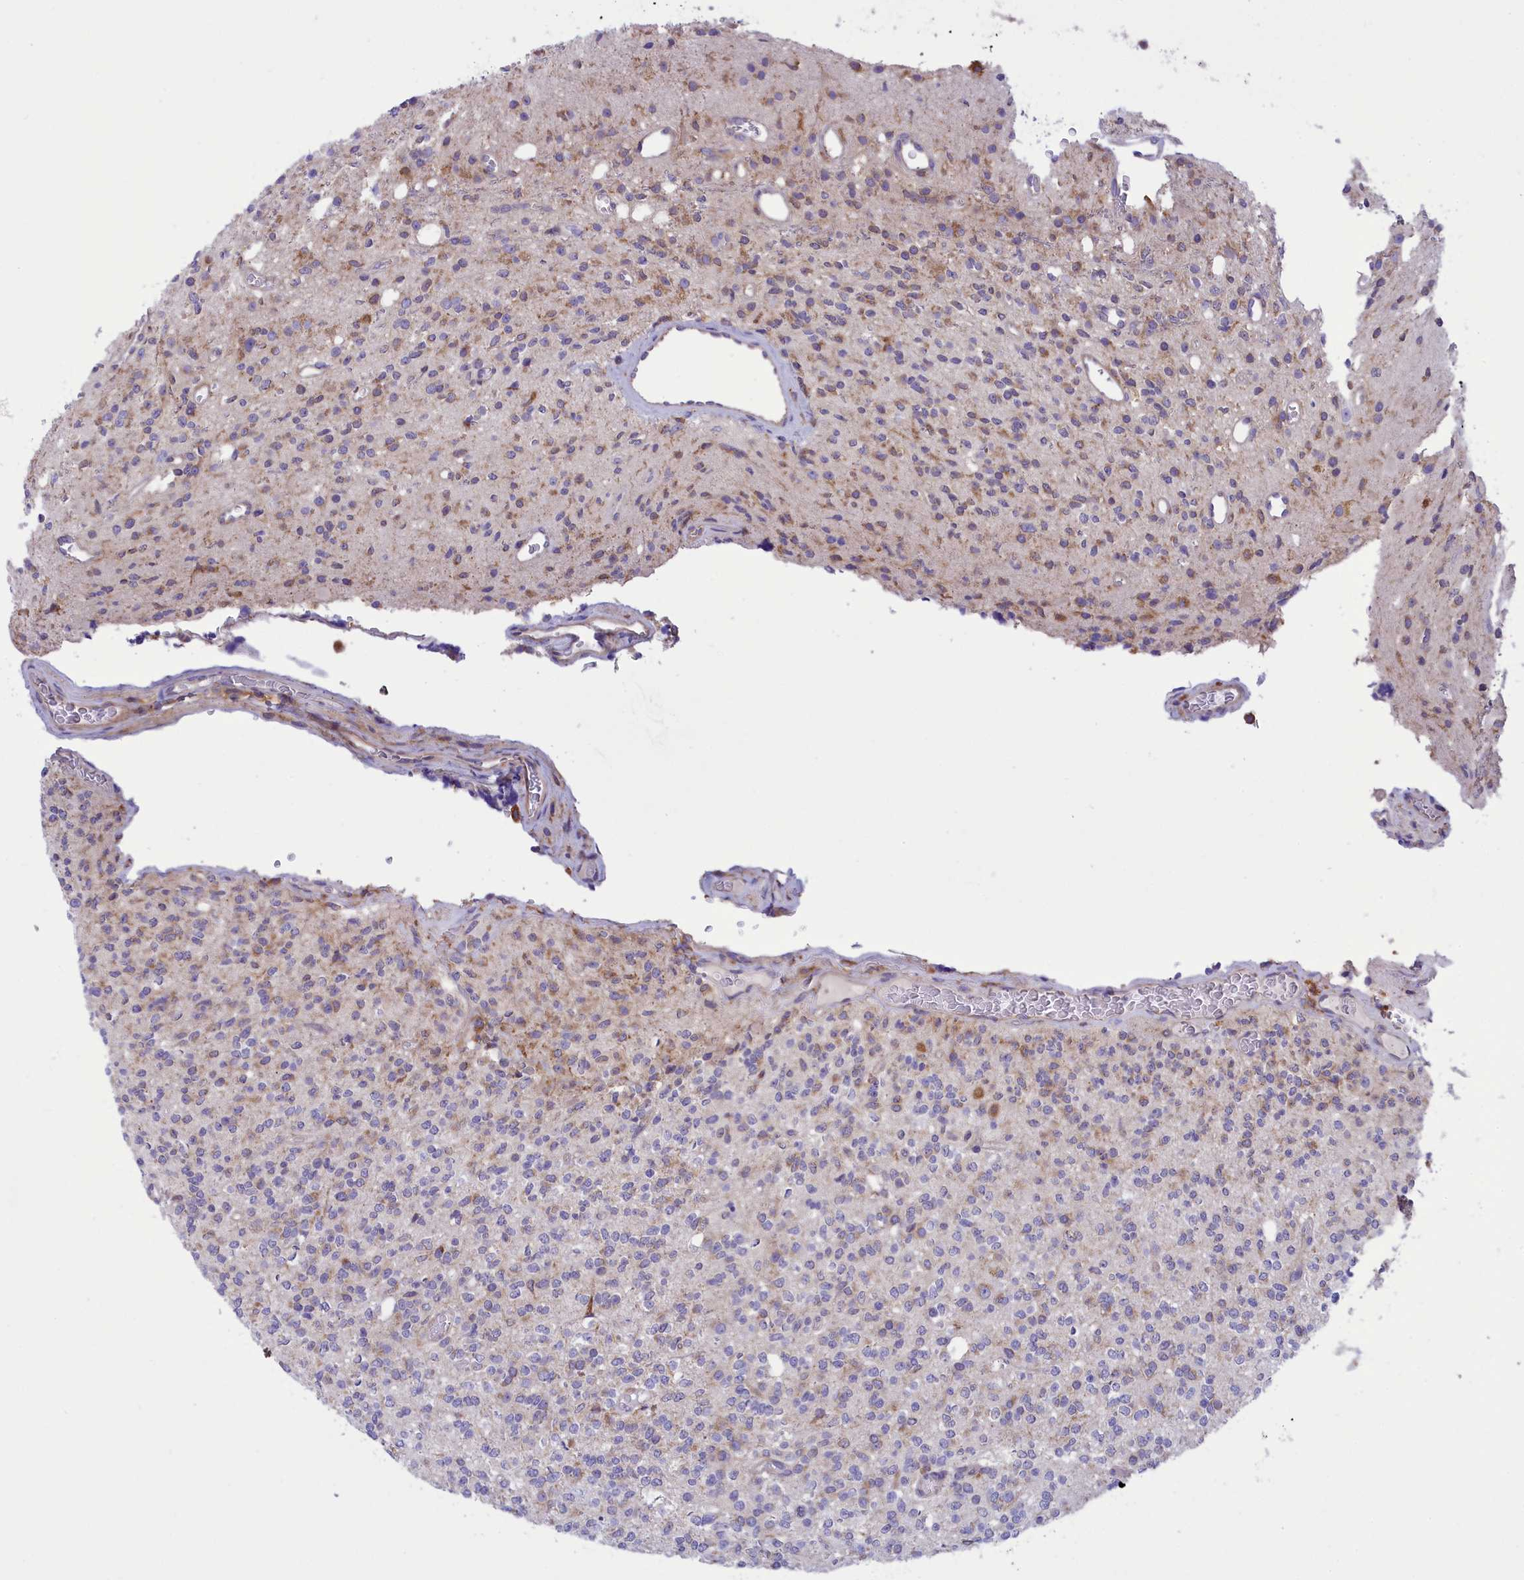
{"staining": {"intensity": "weak", "quantity": "<25%", "location": "cytoplasmic/membranous"}, "tissue": "glioma", "cell_type": "Tumor cells", "image_type": "cancer", "snomed": [{"axis": "morphology", "description": "Glioma, malignant, High grade"}, {"axis": "topography", "description": "Brain"}], "caption": "Histopathology image shows no protein expression in tumor cells of malignant high-grade glioma tissue. (Immunohistochemistry (ihc), brightfield microscopy, high magnification).", "gene": "CORO7-PAM16", "patient": {"sex": "male", "age": 34}}